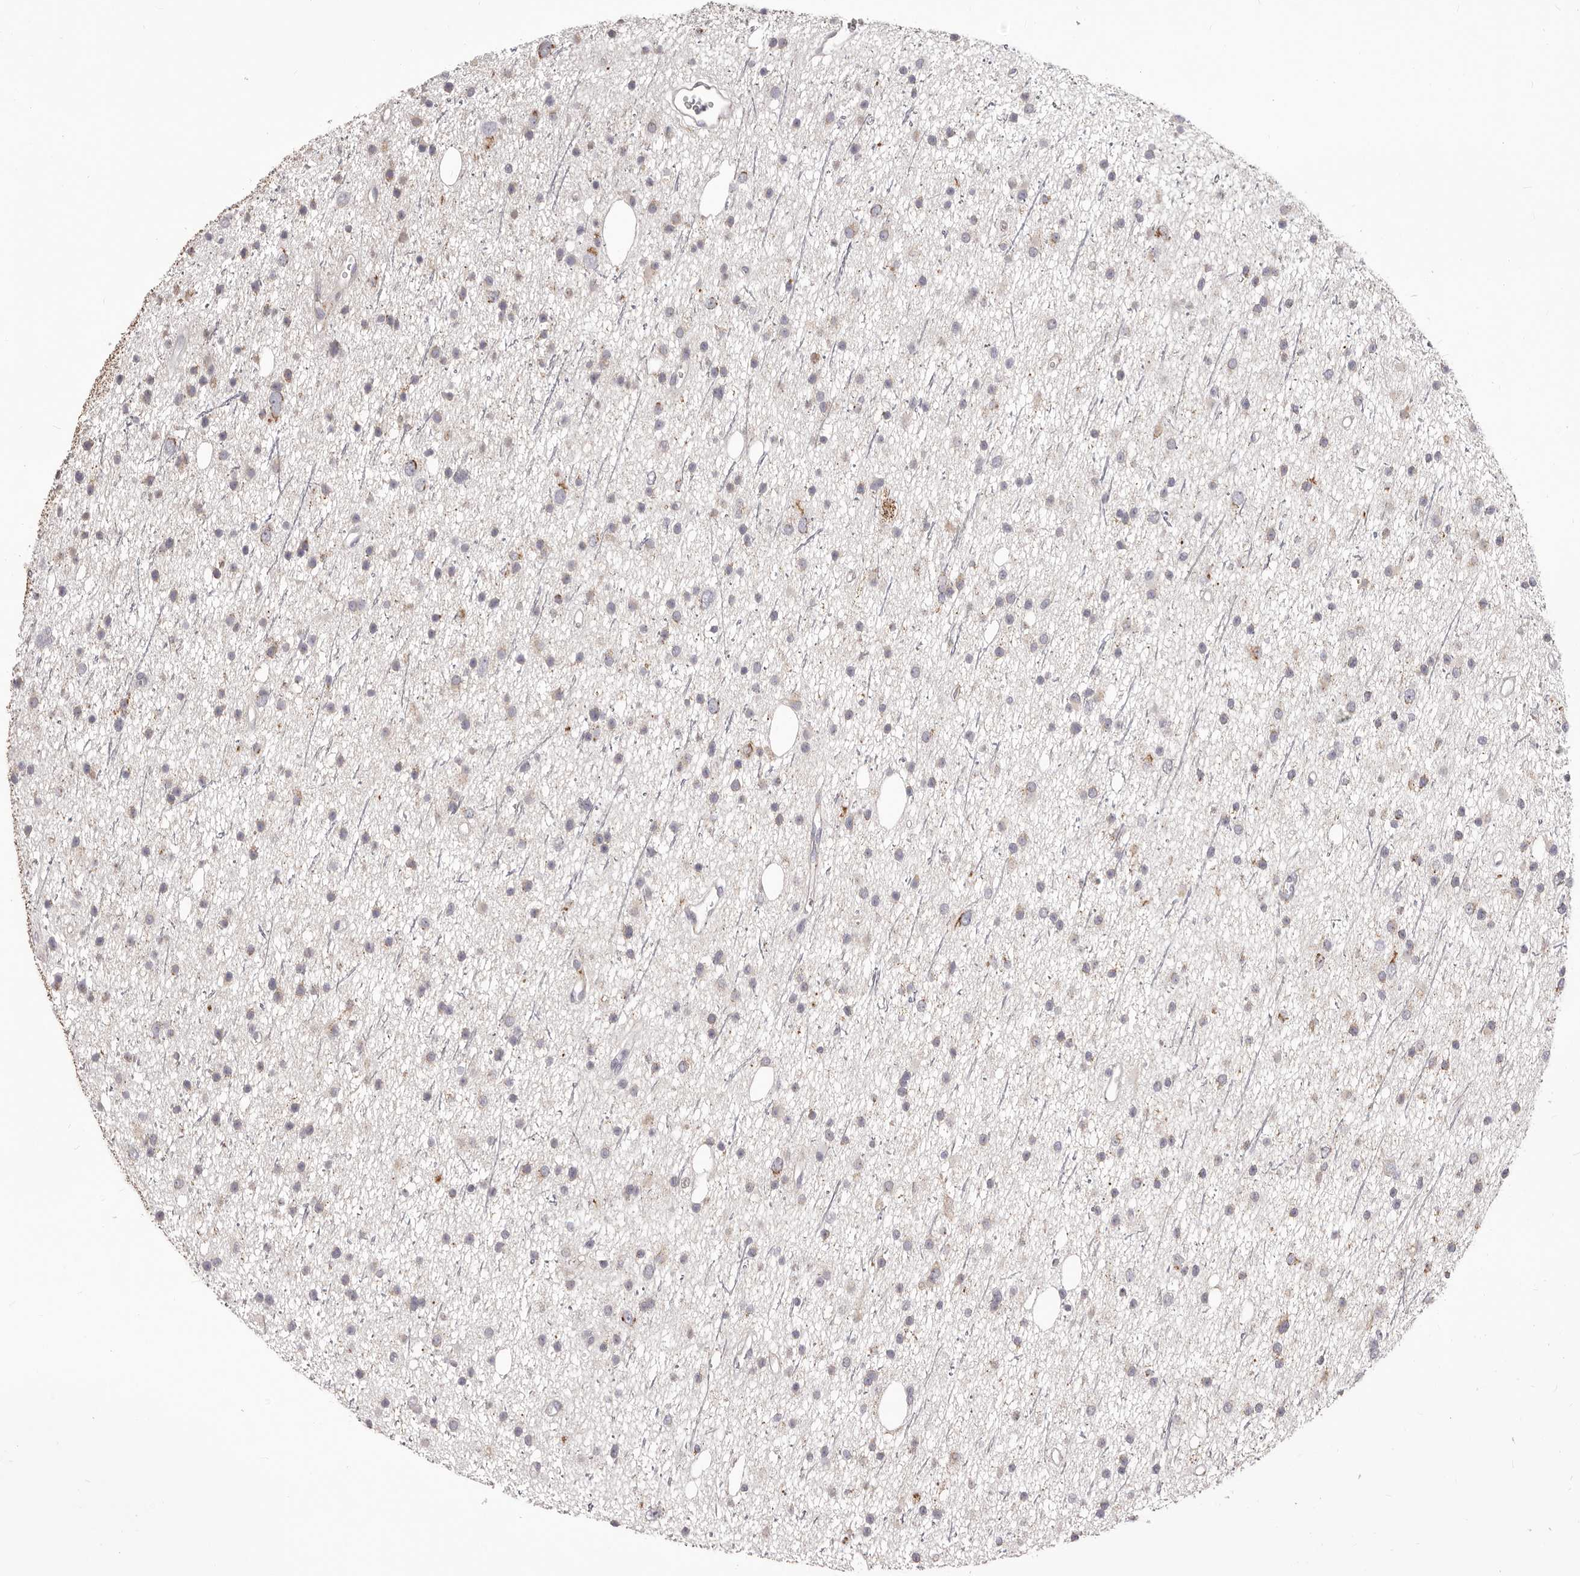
{"staining": {"intensity": "weak", "quantity": "25%-75%", "location": "cytoplasmic/membranous"}, "tissue": "glioma", "cell_type": "Tumor cells", "image_type": "cancer", "snomed": [{"axis": "morphology", "description": "Glioma, malignant, Low grade"}, {"axis": "topography", "description": "Cerebral cortex"}], "caption": "DAB (3,3'-diaminobenzidine) immunohistochemical staining of human glioma displays weak cytoplasmic/membranous protein expression in approximately 25%-75% of tumor cells.", "gene": "PRMT2", "patient": {"sex": "female", "age": 39}}